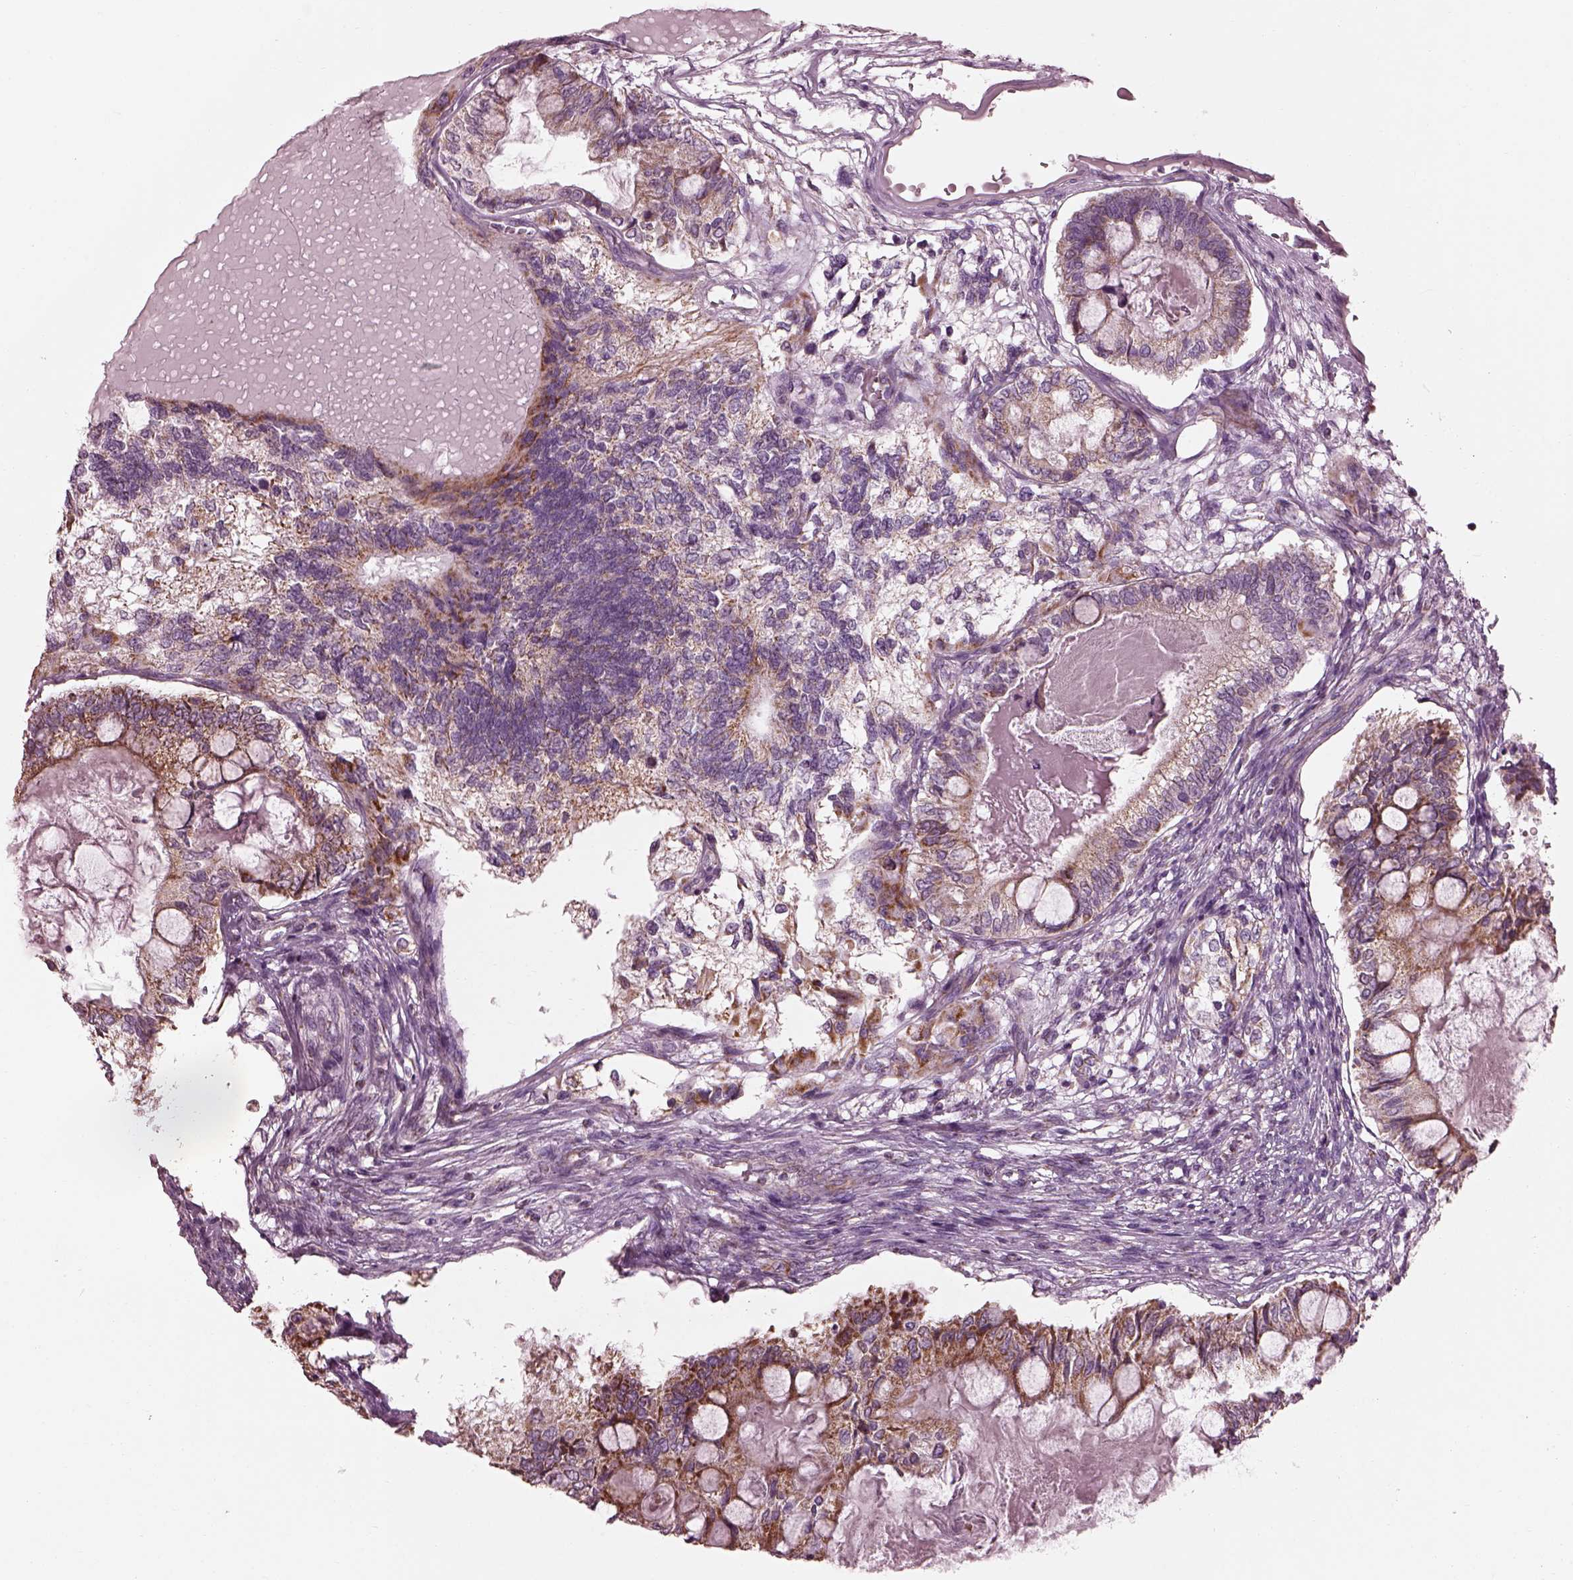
{"staining": {"intensity": "strong", "quantity": "25%-75%", "location": "cytoplasmic/membranous"}, "tissue": "testis cancer", "cell_type": "Tumor cells", "image_type": "cancer", "snomed": [{"axis": "morphology", "description": "Seminoma, NOS"}, {"axis": "morphology", "description": "Carcinoma, Embryonal, NOS"}, {"axis": "topography", "description": "Testis"}], "caption": "Immunohistochemical staining of human testis seminoma demonstrates strong cytoplasmic/membranous protein positivity in approximately 25%-75% of tumor cells.", "gene": "ATP5MF", "patient": {"sex": "male", "age": 41}}